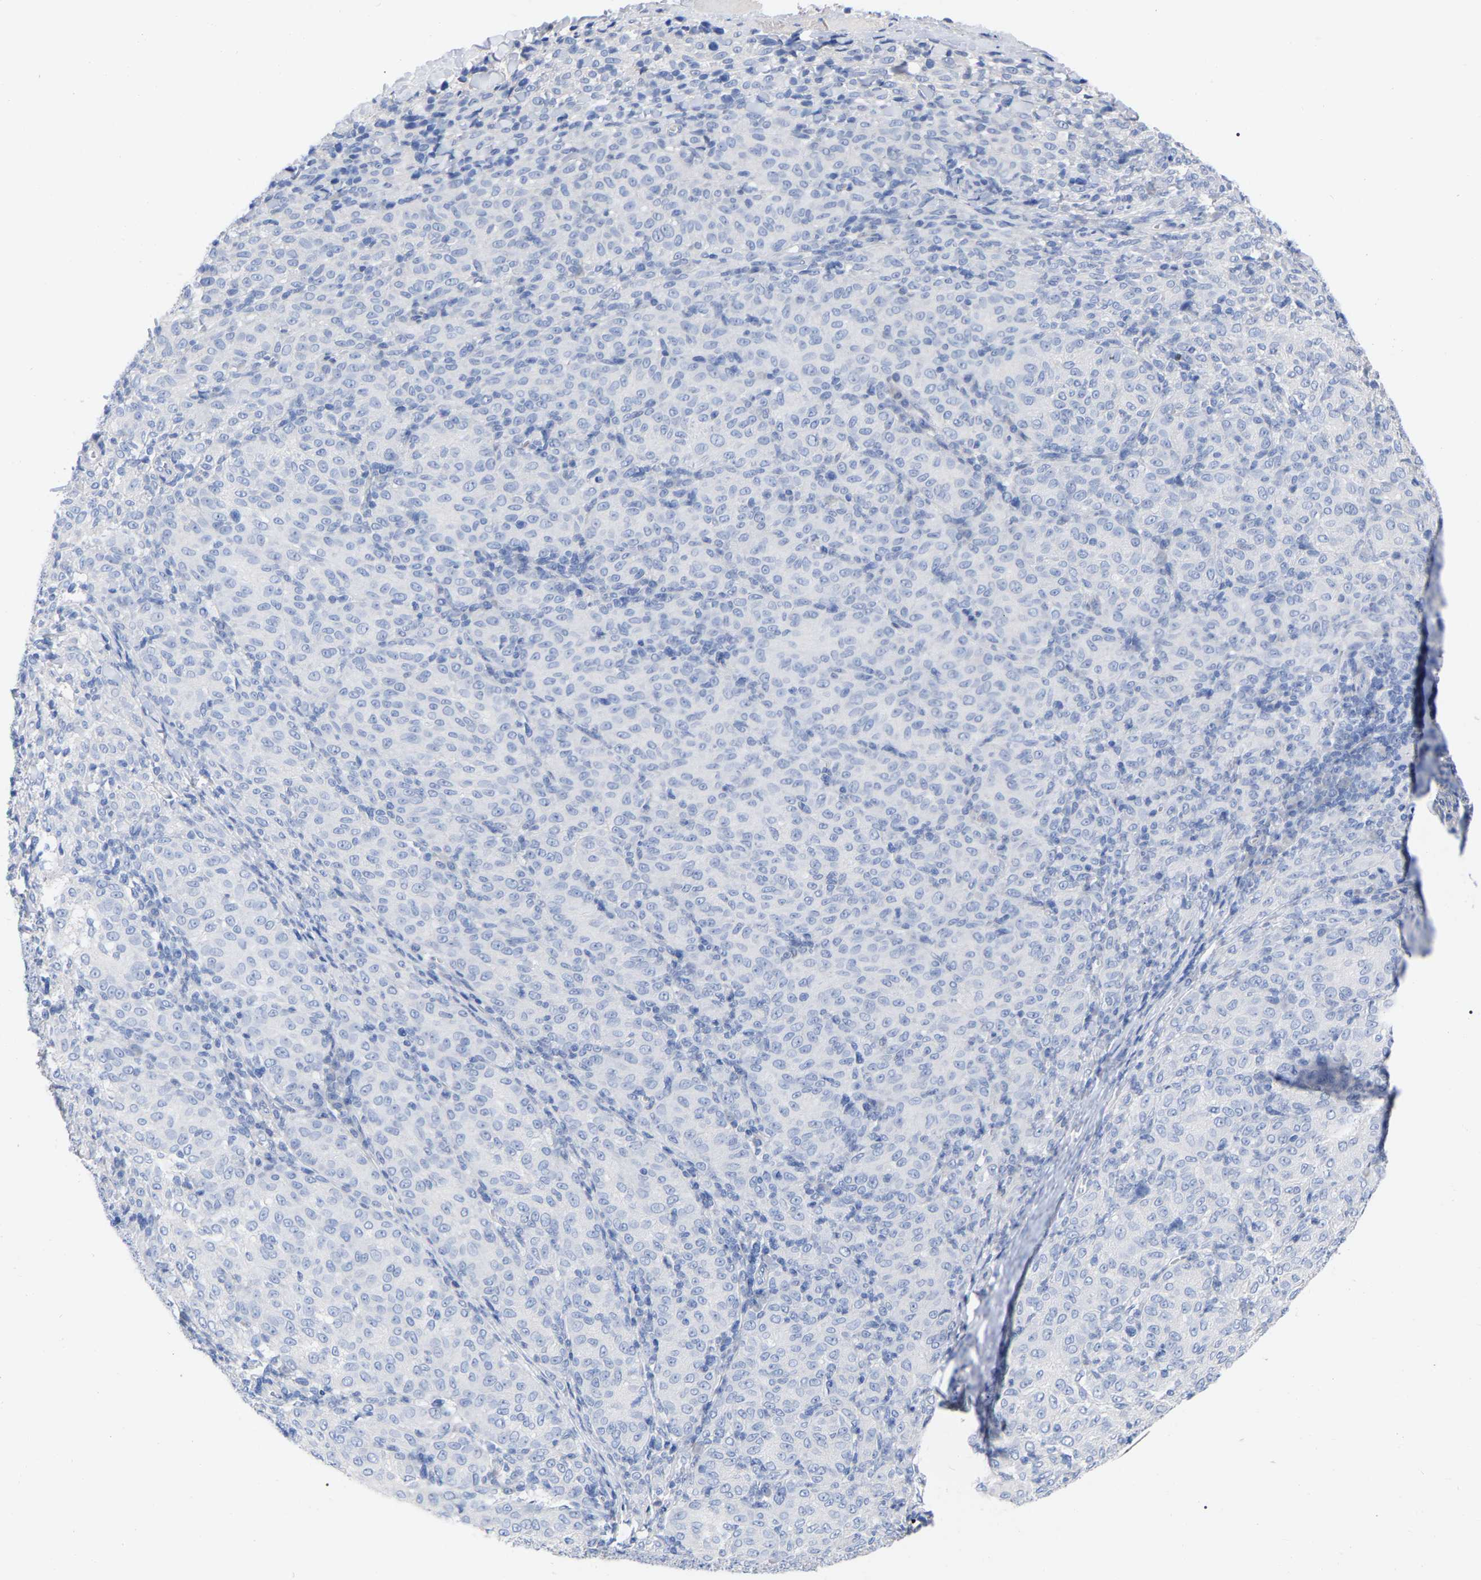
{"staining": {"intensity": "negative", "quantity": "none", "location": "none"}, "tissue": "melanoma", "cell_type": "Tumor cells", "image_type": "cancer", "snomed": [{"axis": "morphology", "description": "Malignant melanoma, NOS"}, {"axis": "topography", "description": "Skin"}], "caption": "A micrograph of malignant melanoma stained for a protein displays no brown staining in tumor cells.", "gene": "HAPLN1", "patient": {"sex": "female", "age": 72}}